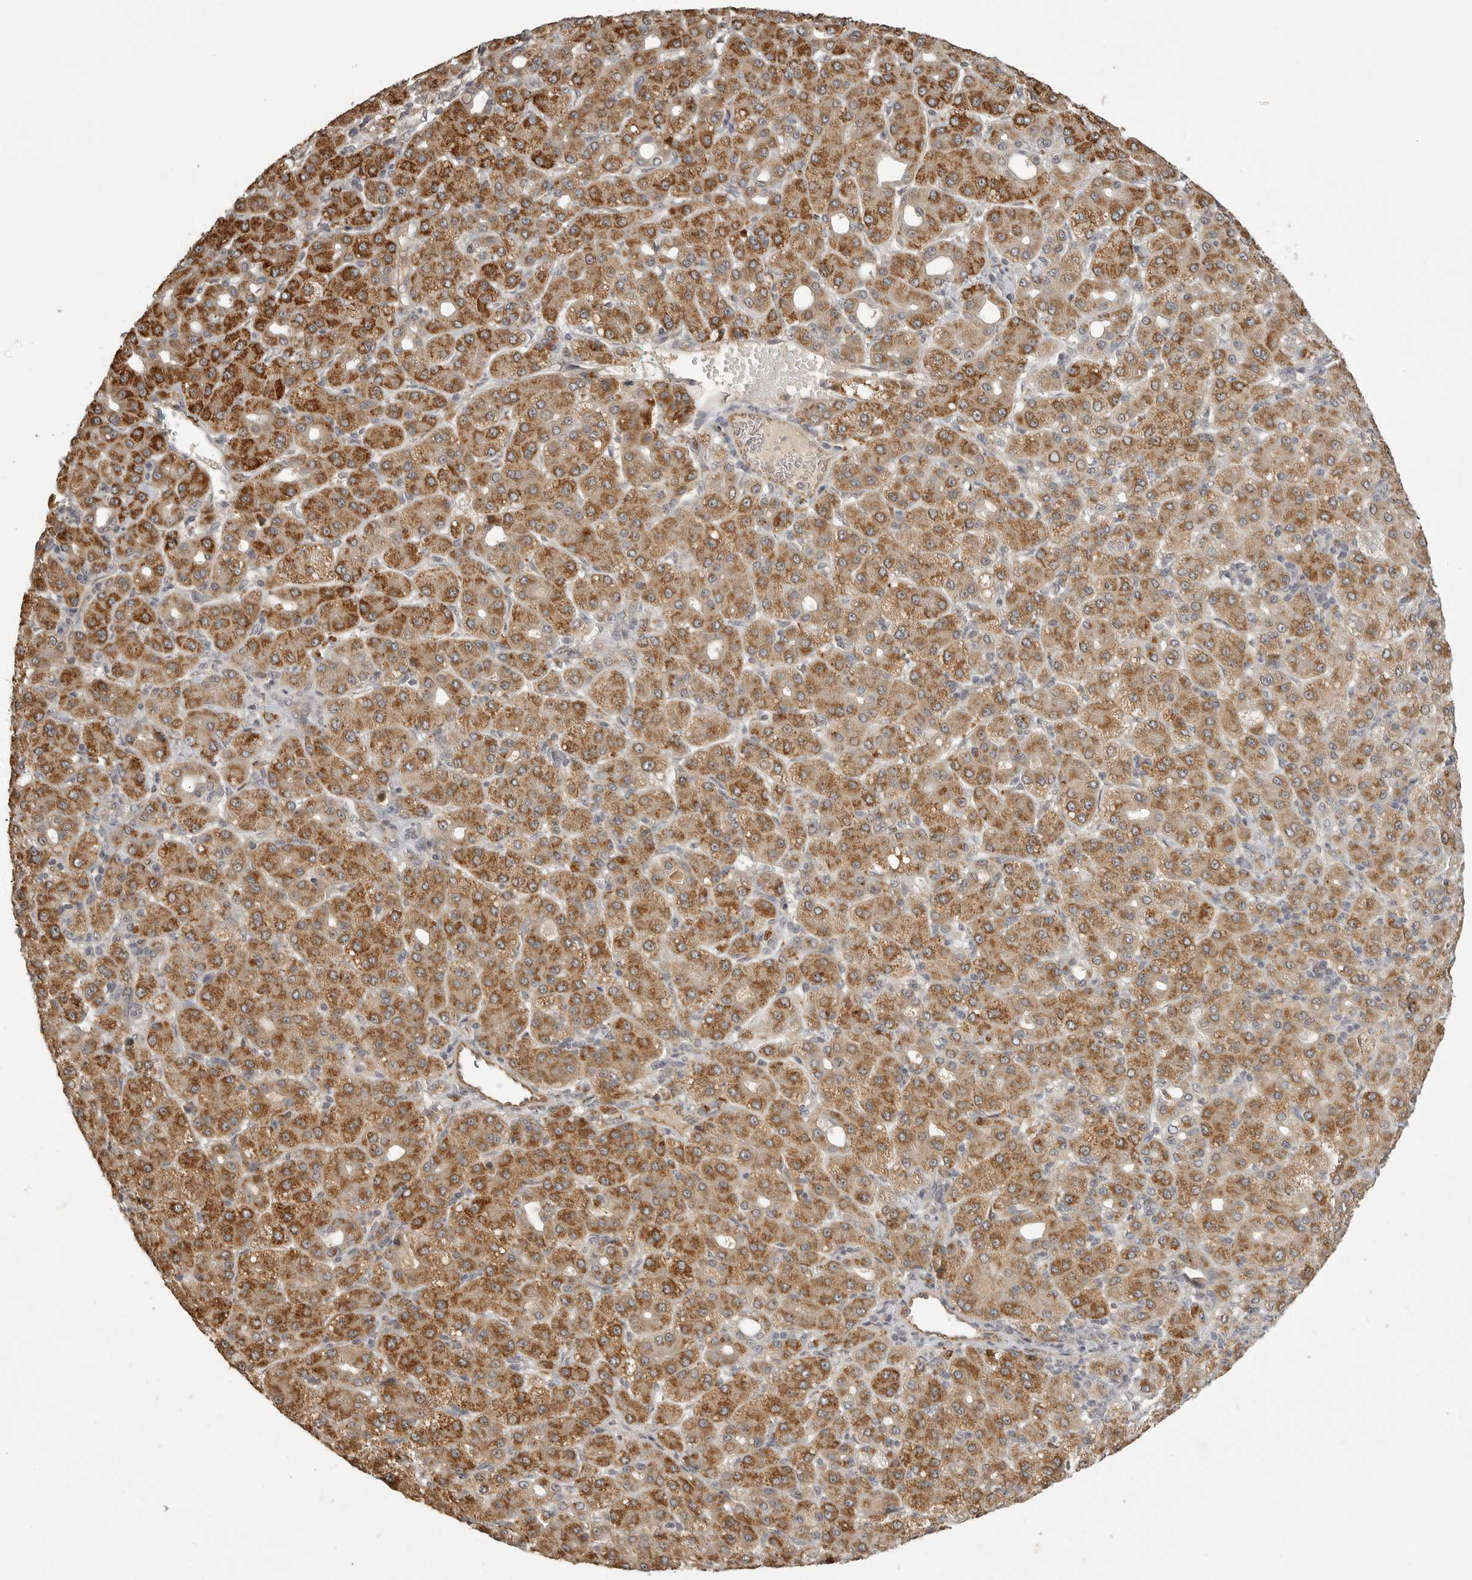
{"staining": {"intensity": "moderate", "quantity": ">75%", "location": "cytoplasmic/membranous"}, "tissue": "liver cancer", "cell_type": "Tumor cells", "image_type": "cancer", "snomed": [{"axis": "morphology", "description": "Carcinoma, Hepatocellular, NOS"}, {"axis": "topography", "description": "Liver"}], "caption": "This histopathology image reveals immunohistochemistry (IHC) staining of human hepatocellular carcinoma (liver), with medium moderate cytoplasmic/membranous staining in about >75% of tumor cells.", "gene": "SMG8", "patient": {"sex": "male", "age": 65}}